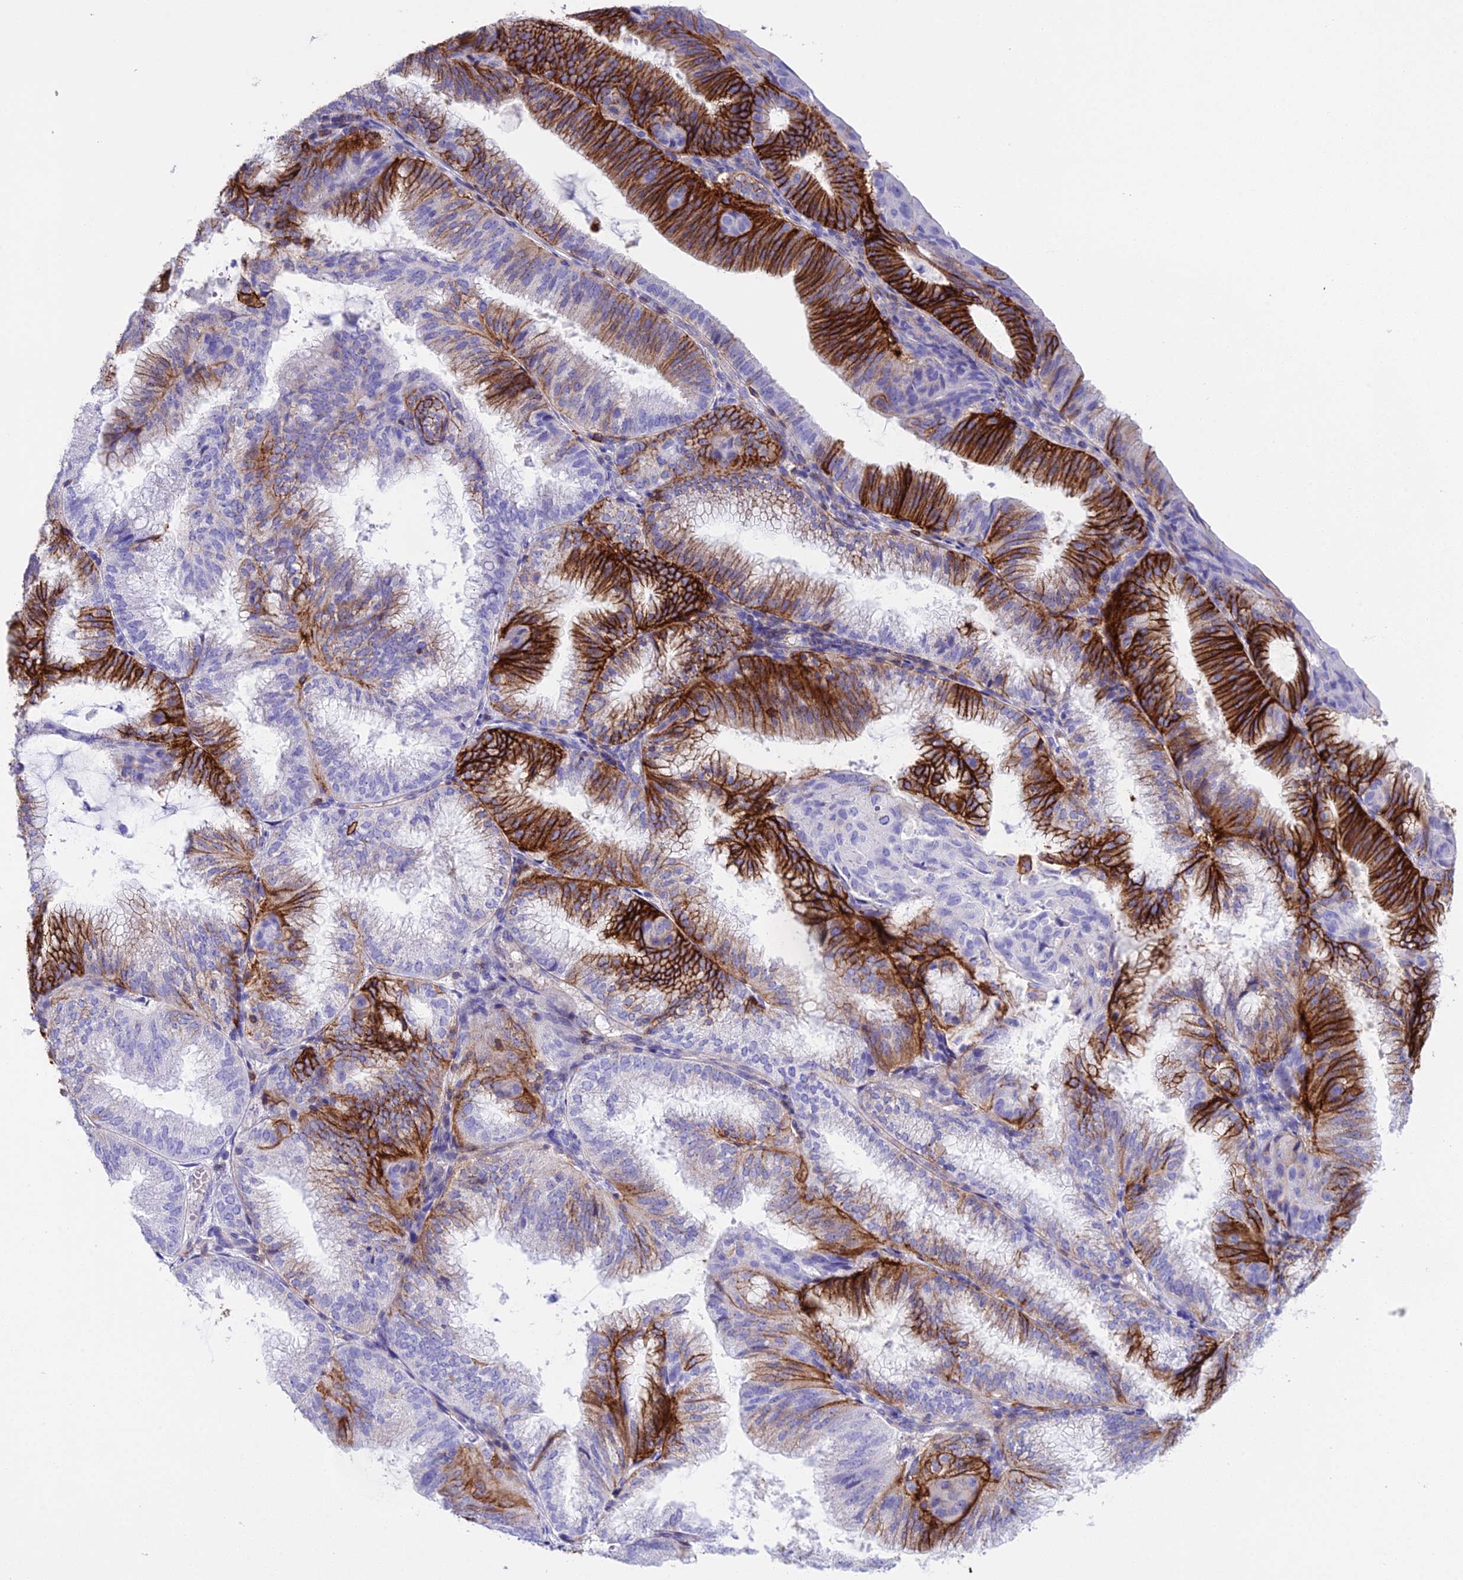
{"staining": {"intensity": "strong", "quantity": "25%-75%", "location": "cytoplasmic/membranous"}, "tissue": "endometrial cancer", "cell_type": "Tumor cells", "image_type": "cancer", "snomed": [{"axis": "morphology", "description": "Adenocarcinoma, NOS"}, {"axis": "topography", "description": "Endometrium"}], "caption": "Human endometrial cancer (adenocarcinoma) stained with a brown dye shows strong cytoplasmic/membranous positive expression in about 25%-75% of tumor cells.", "gene": "OR1Q1", "patient": {"sex": "female", "age": 49}}